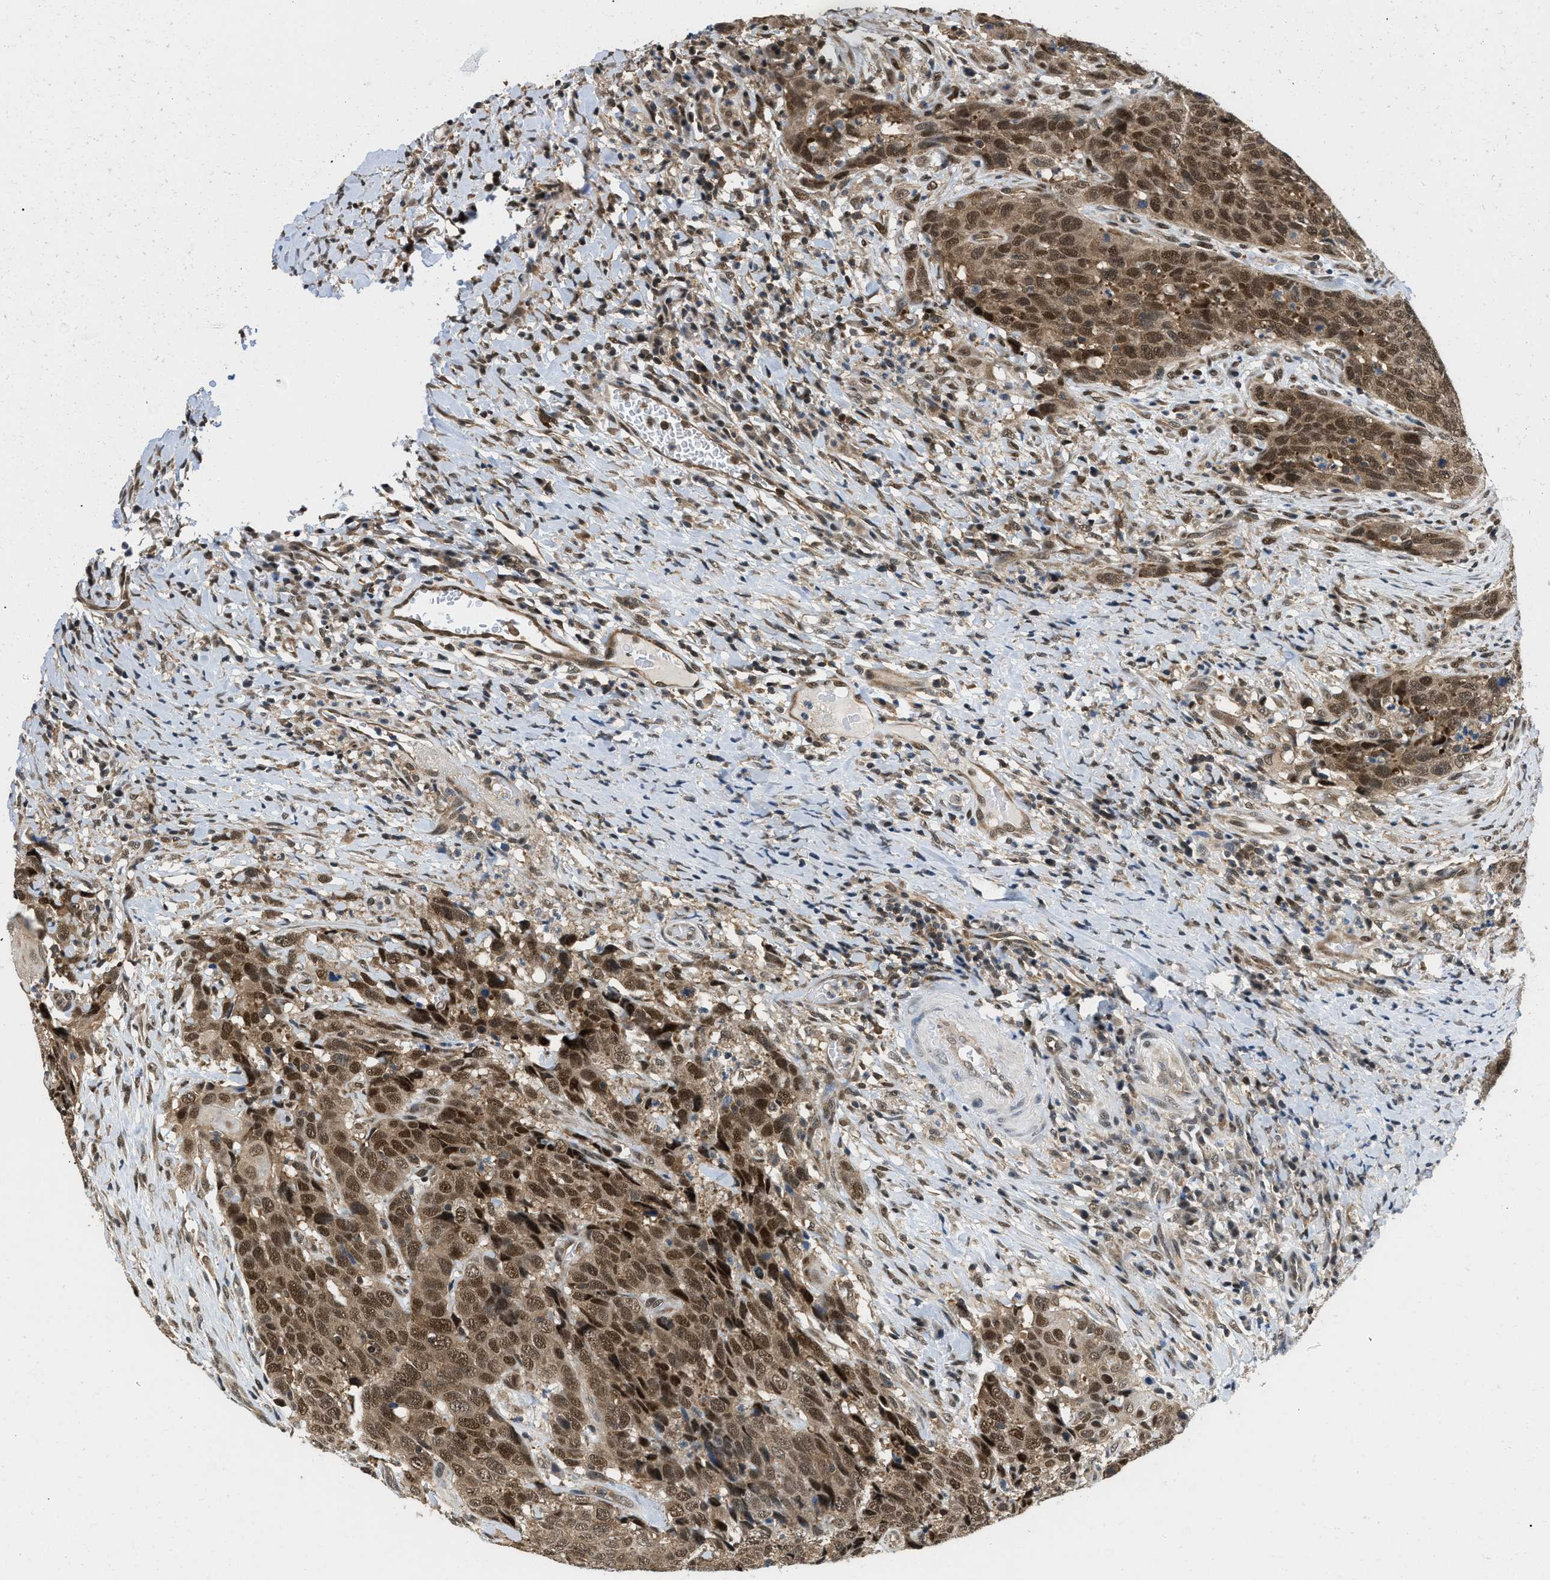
{"staining": {"intensity": "strong", "quantity": ">75%", "location": "cytoplasmic/membranous,nuclear"}, "tissue": "head and neck cancer", "cell_type": "Tumor cells", "image_type": "cancer", "snomed": [{"axis": "morphology", "description": "Squamous cell carcinoma, NOS"}, {"axis": "topography", "description": "Head-Neck"}], "caption": "Brown immunohistochemical staining in head and neck cancer (squamous cell carcinoma) reveals strong cytoplasmic/membranous and nuclear positivity in about >75% of tumor cells.", "gene": "ATF7IP", "patient": {"sex": "male", "age": 66}}